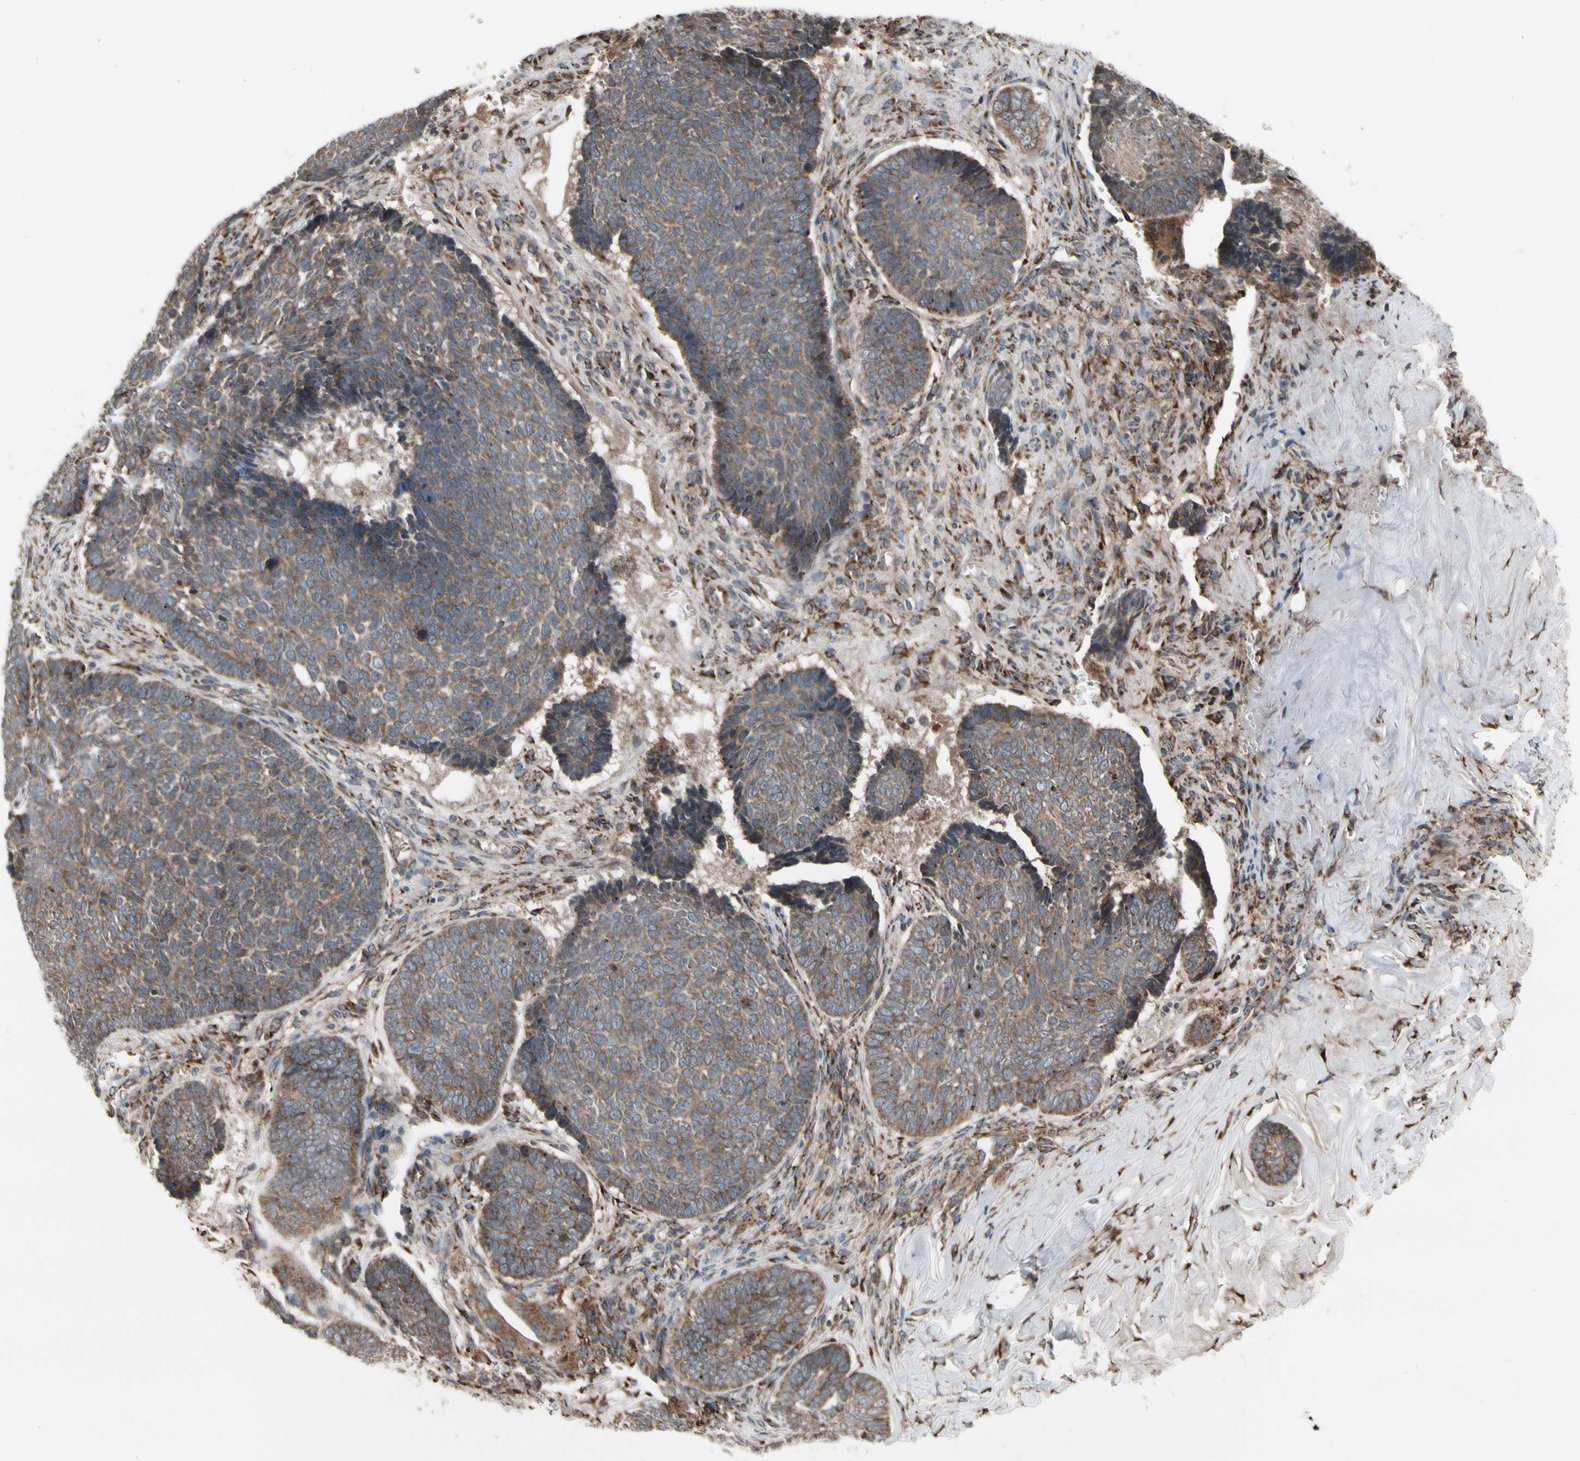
{"staining": {"intensity": "moderate", "quantity": ">75%", "location": "cytoplasmic/membranous"}, "tissue": "skin cancer", "cell_type": "Tumor cells", "image_type": "cancer", "snomed": [{"axis": "morphology", "description": "Basal cell carcinoma"}, {"axis": "topography", "description": "Skin"}], "caption": "Protein analysis of skin cancer (basal cell carcinoma) tissue exhibits moderate cytoplasmic/membranous expression in about >75% of tumor cells.", "gene": "SLC39A9", "patient": {"sex": "male", "age": 84}}